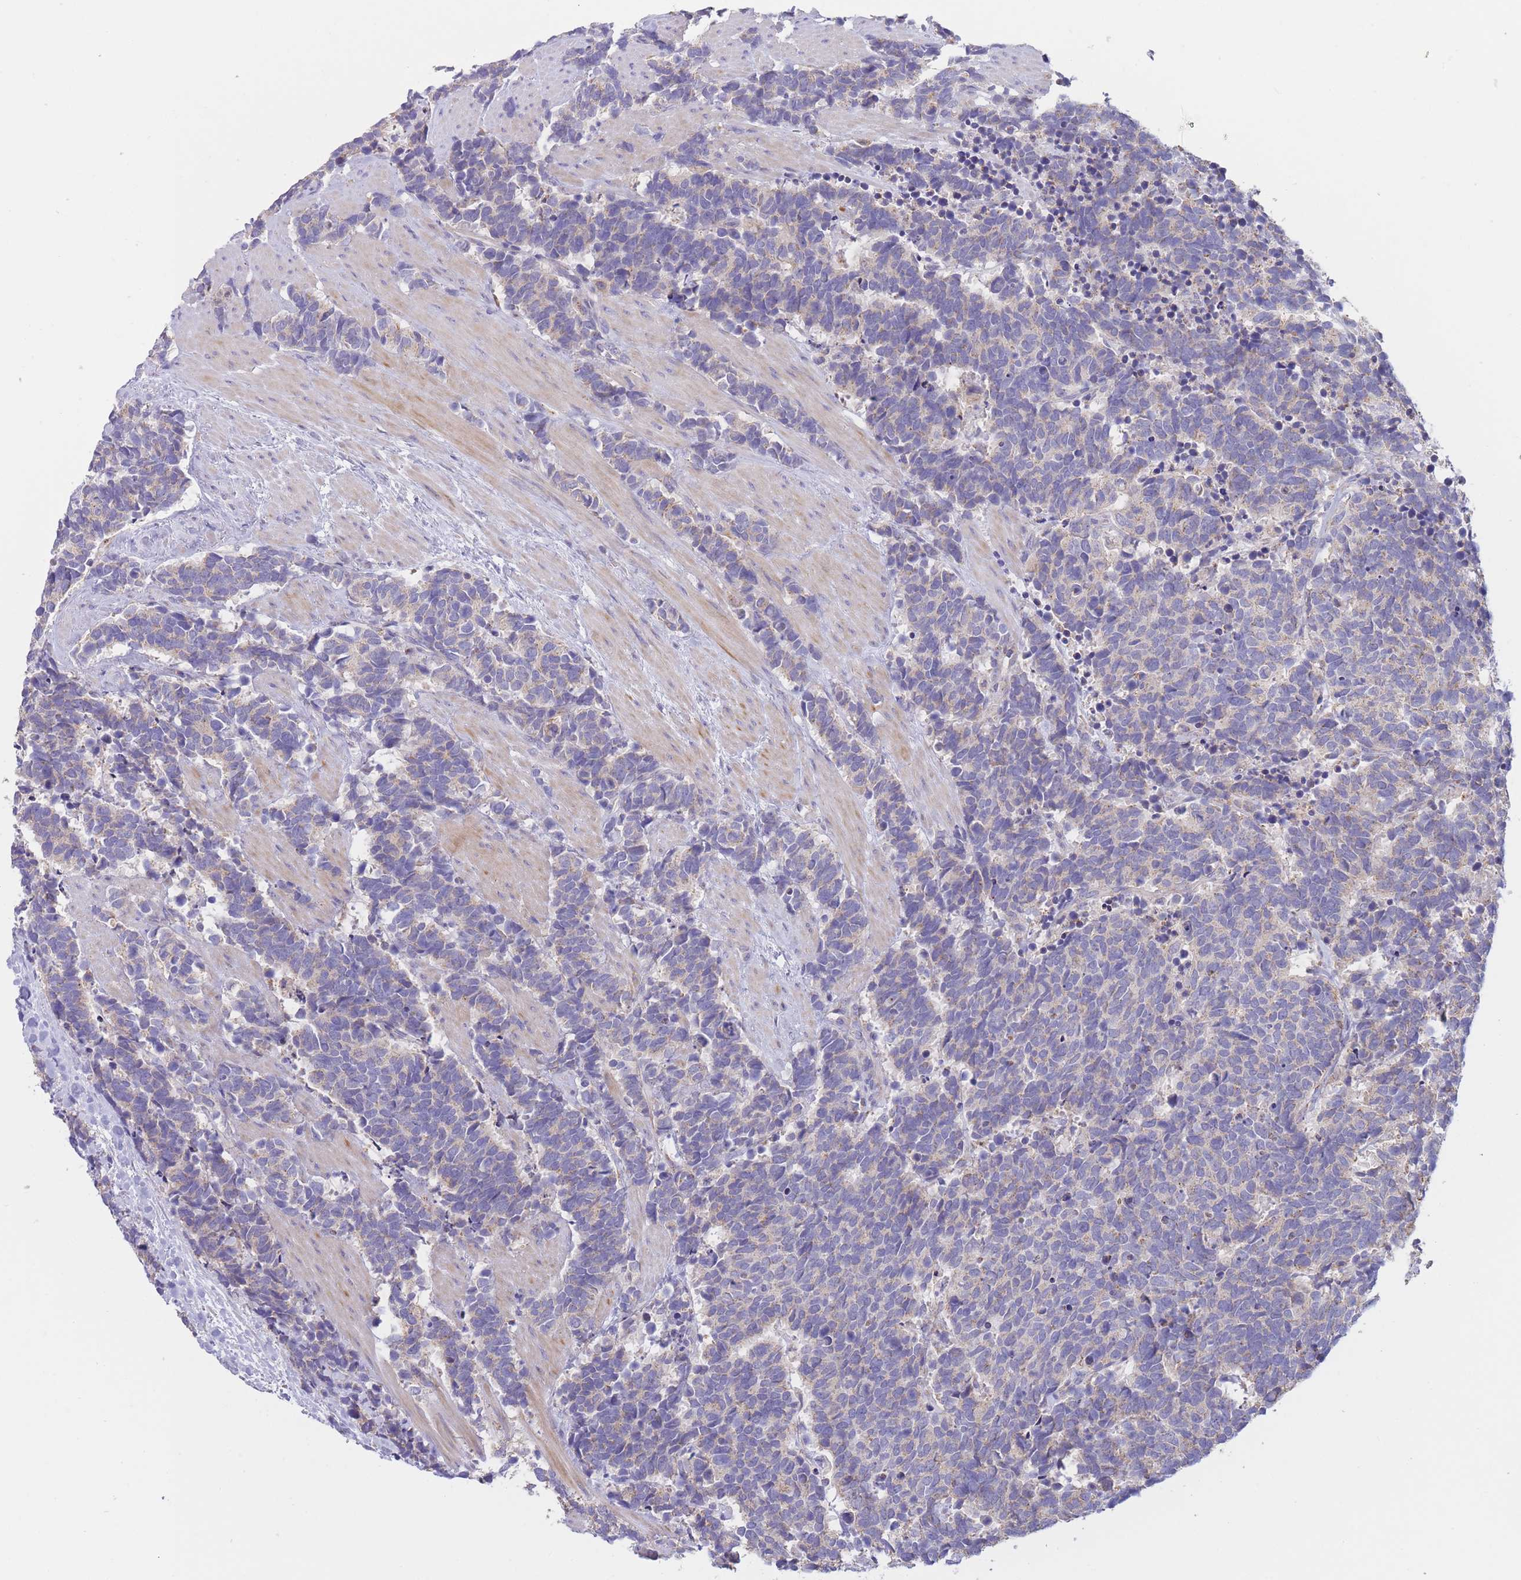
{"staining": {"intensity": "negative", "quantity": "none", "location": "none"}, "tissue": "carcinoid", "cell_type": "Tumor cells", "image_type": "cancer", "snomed": [{"axis": "morphology", "description": "Carcinoma, NOS"}, {"axis": "morphology", "description": "Carcinoid, malignant, NOS"}, {"axis": "topography", "description": "Prostate"}], "caption": "Tumor cells are negative for protein expression in human malignant carcinoid.", "gene": "SLC25A42", "patient": {"sex": "male", "age": 57}}